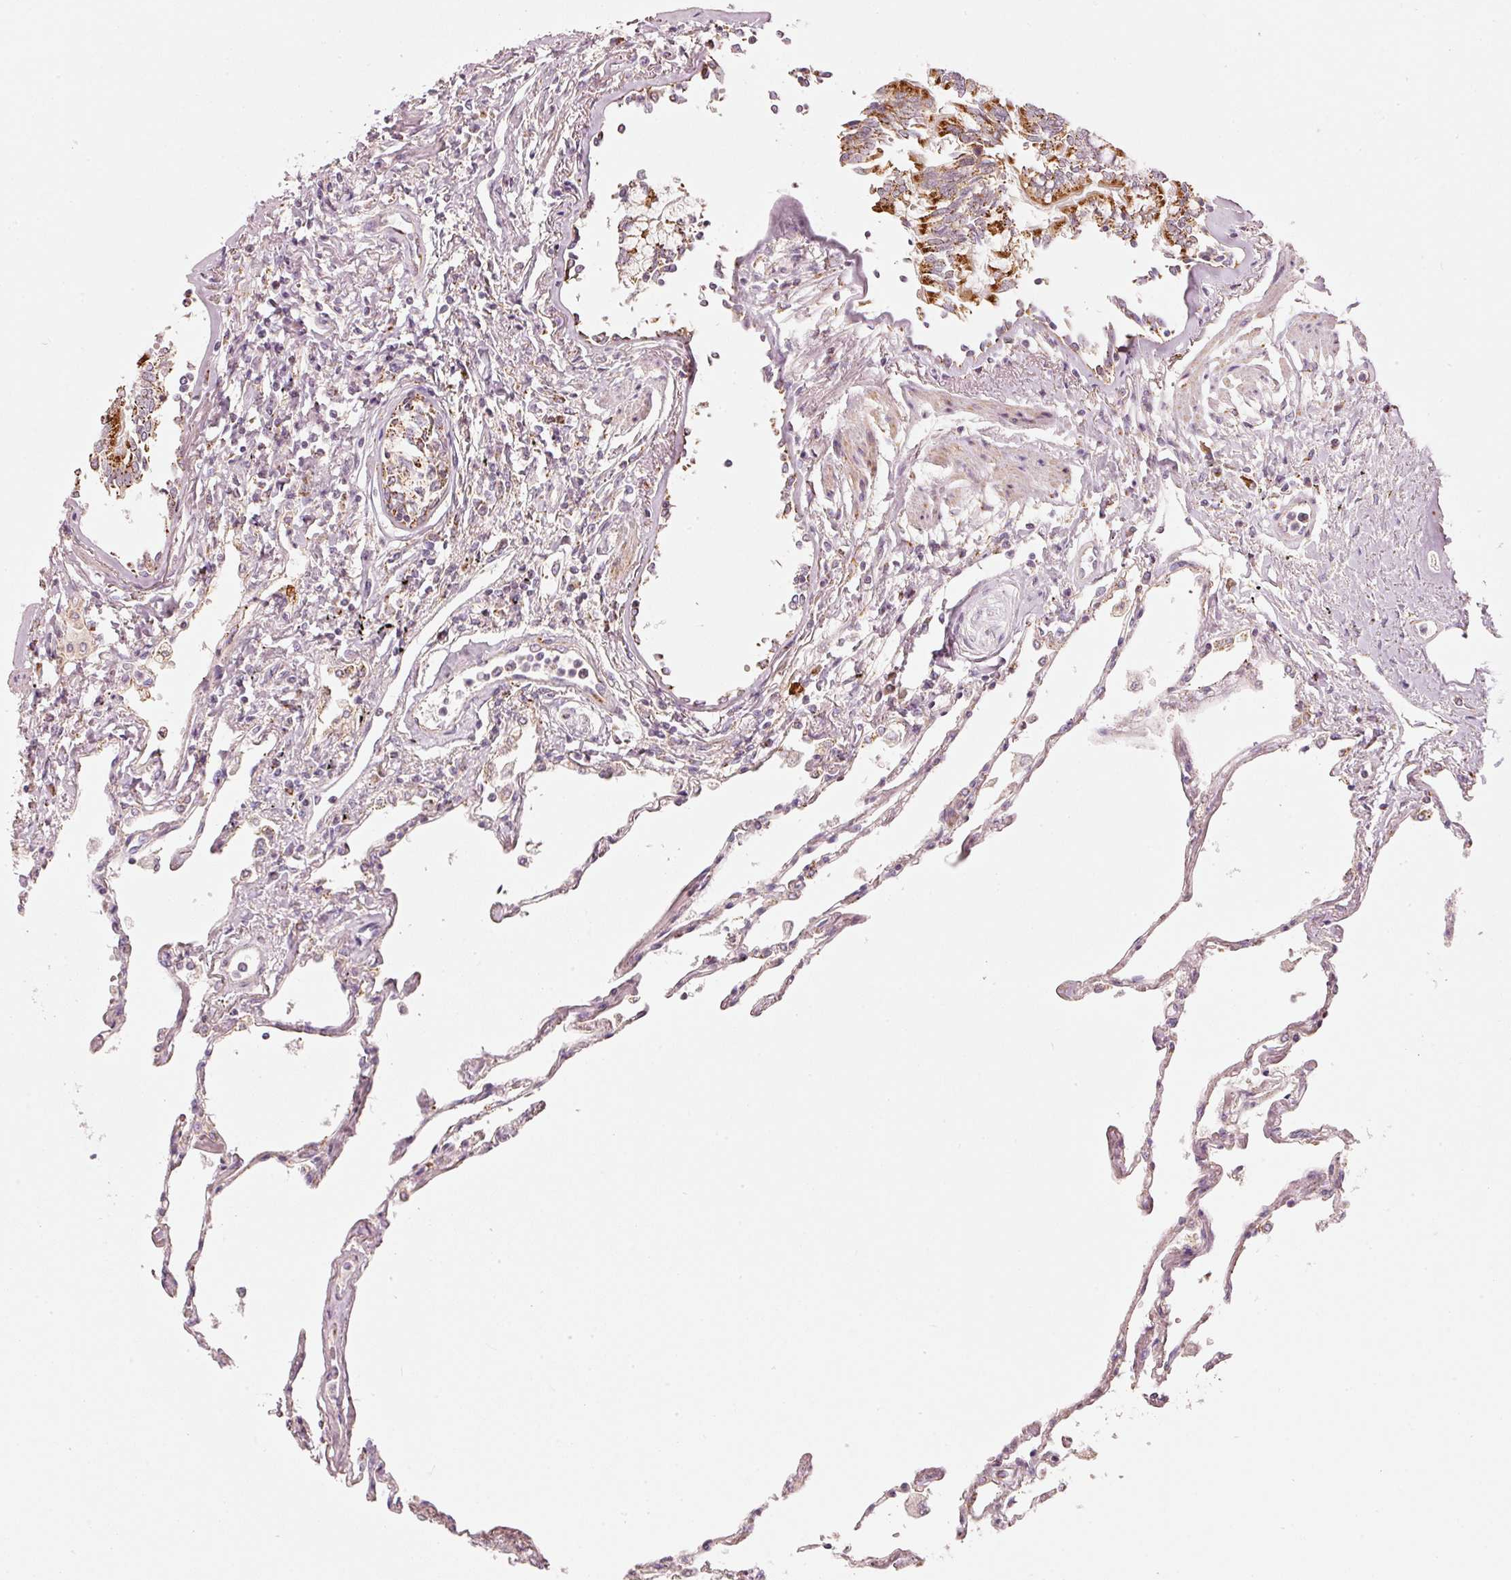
{"staining": {"intensity": "strong", "quantity": "<25%", "location": "cytoplasmic/membranous"}, "tissue": "lung", "cell_type": "Alveolar cells", "image_type": "normal", "snomed": [{"axis": "morphology", "description": "Normal tissue, NOS"}, {"axis": "topography", "description": "Lung"}], "caption": "This micrograph displays normal lung stained with immunohistochemistry (IHC) to label a protein in brown. The cytoplasmic/membranous of alveolar cells show strong positivity for the protein. Nuclei are counter-stained blue.", "gene": "C17orf98", "patient": {"sex": "female", "age": 67}}